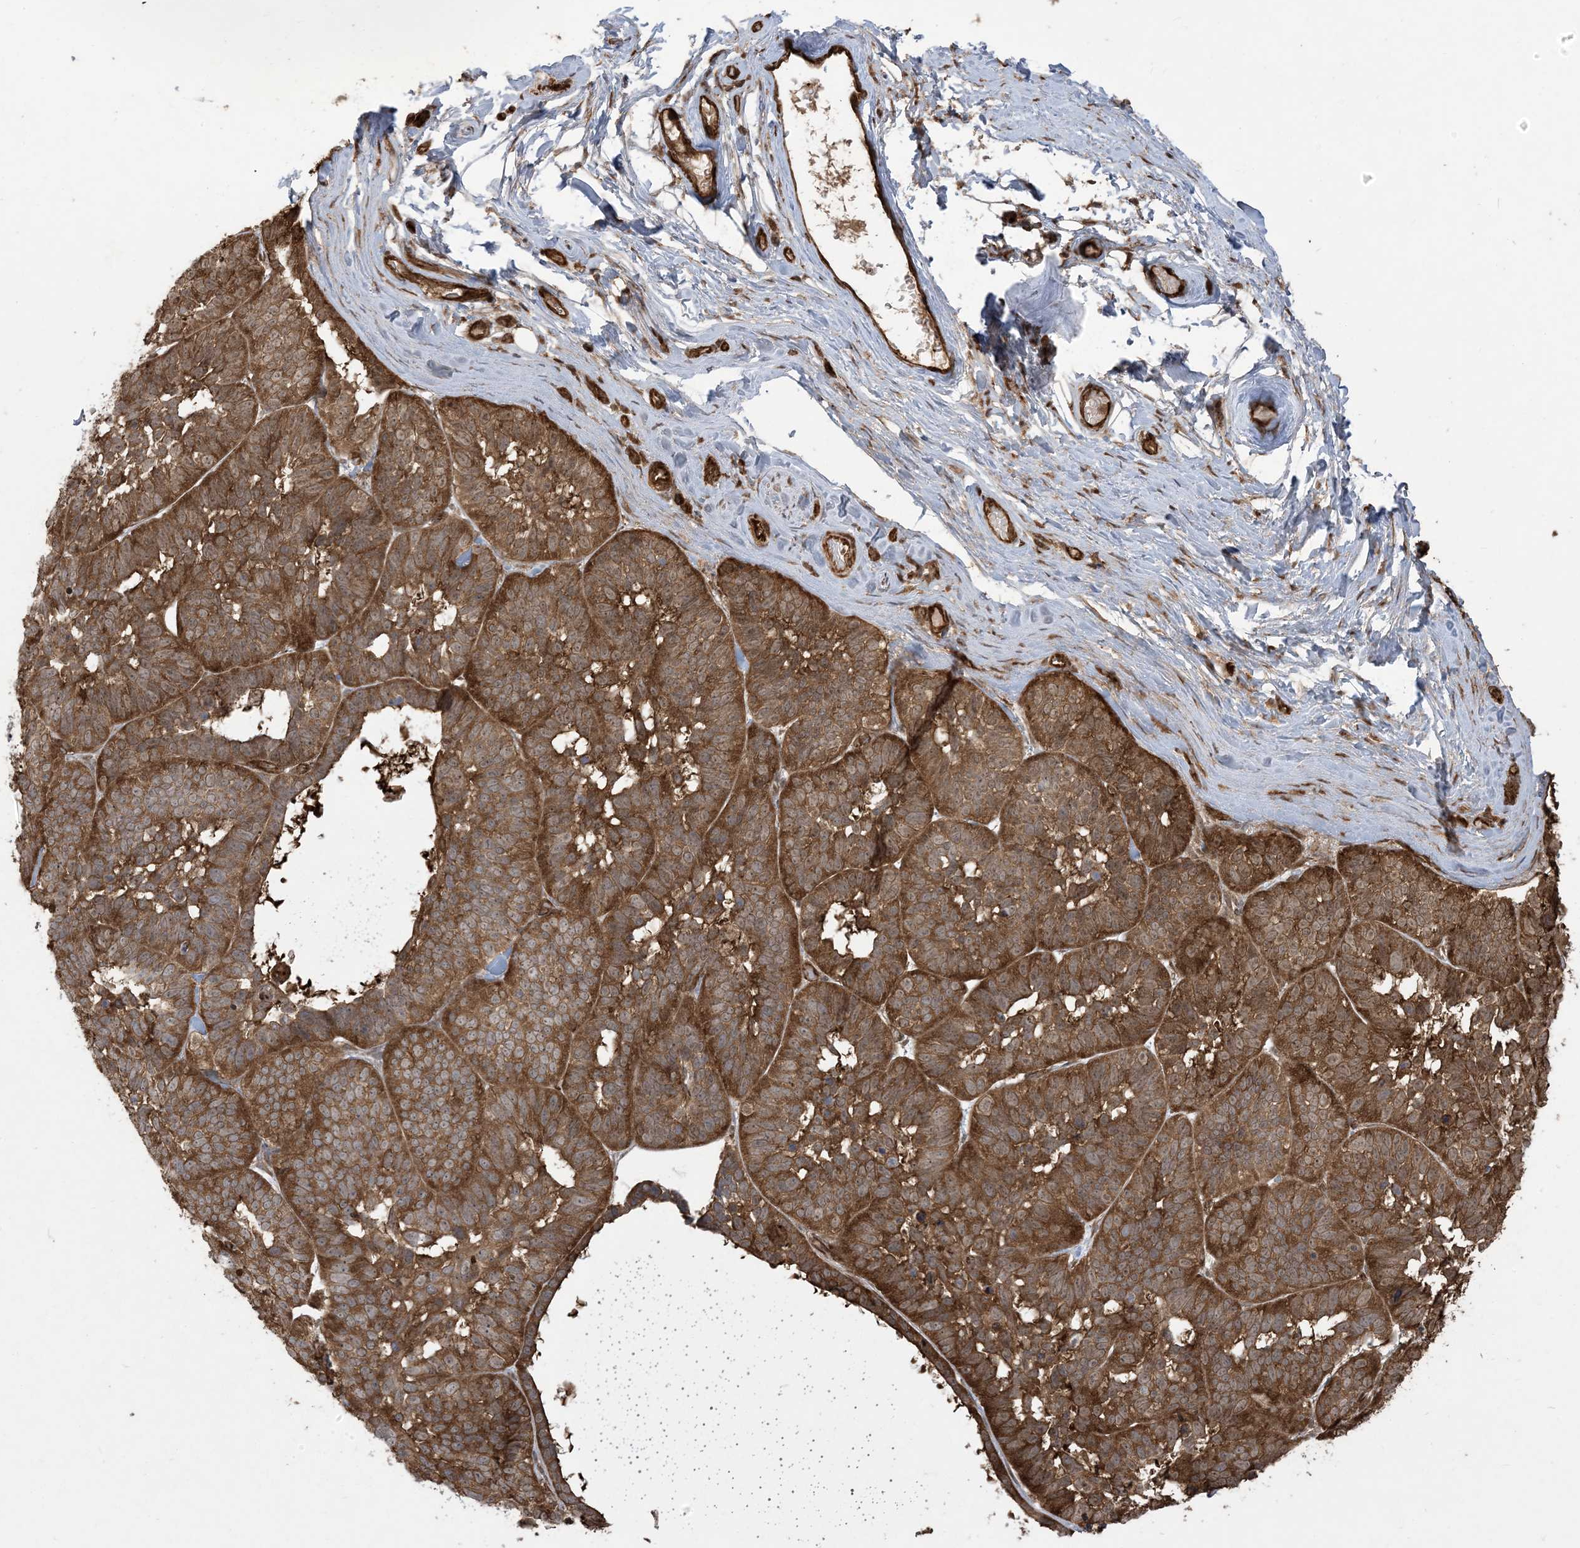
{"staining": {"intensity": "strong", "quantity": ">75%", "location": "cytoplasmic/membranous"}, "tissue": "skin cancer", "cell_type": "Tumor cells", "image_type": "cancer", "snomed": [{"axis": "morphology", "description": "Basal cell carcinoma"}, {"axis": "topography", "description": "Skin"}], "caption": "The photomicrograph demonstrates immunohistochemical staining of skin cancer. There is strong cytoplasmic/membranous staining is identified in about >75% of tumor cells.", "gene": "KLHL18", "patient": {"sex": "male", "age": 62}}